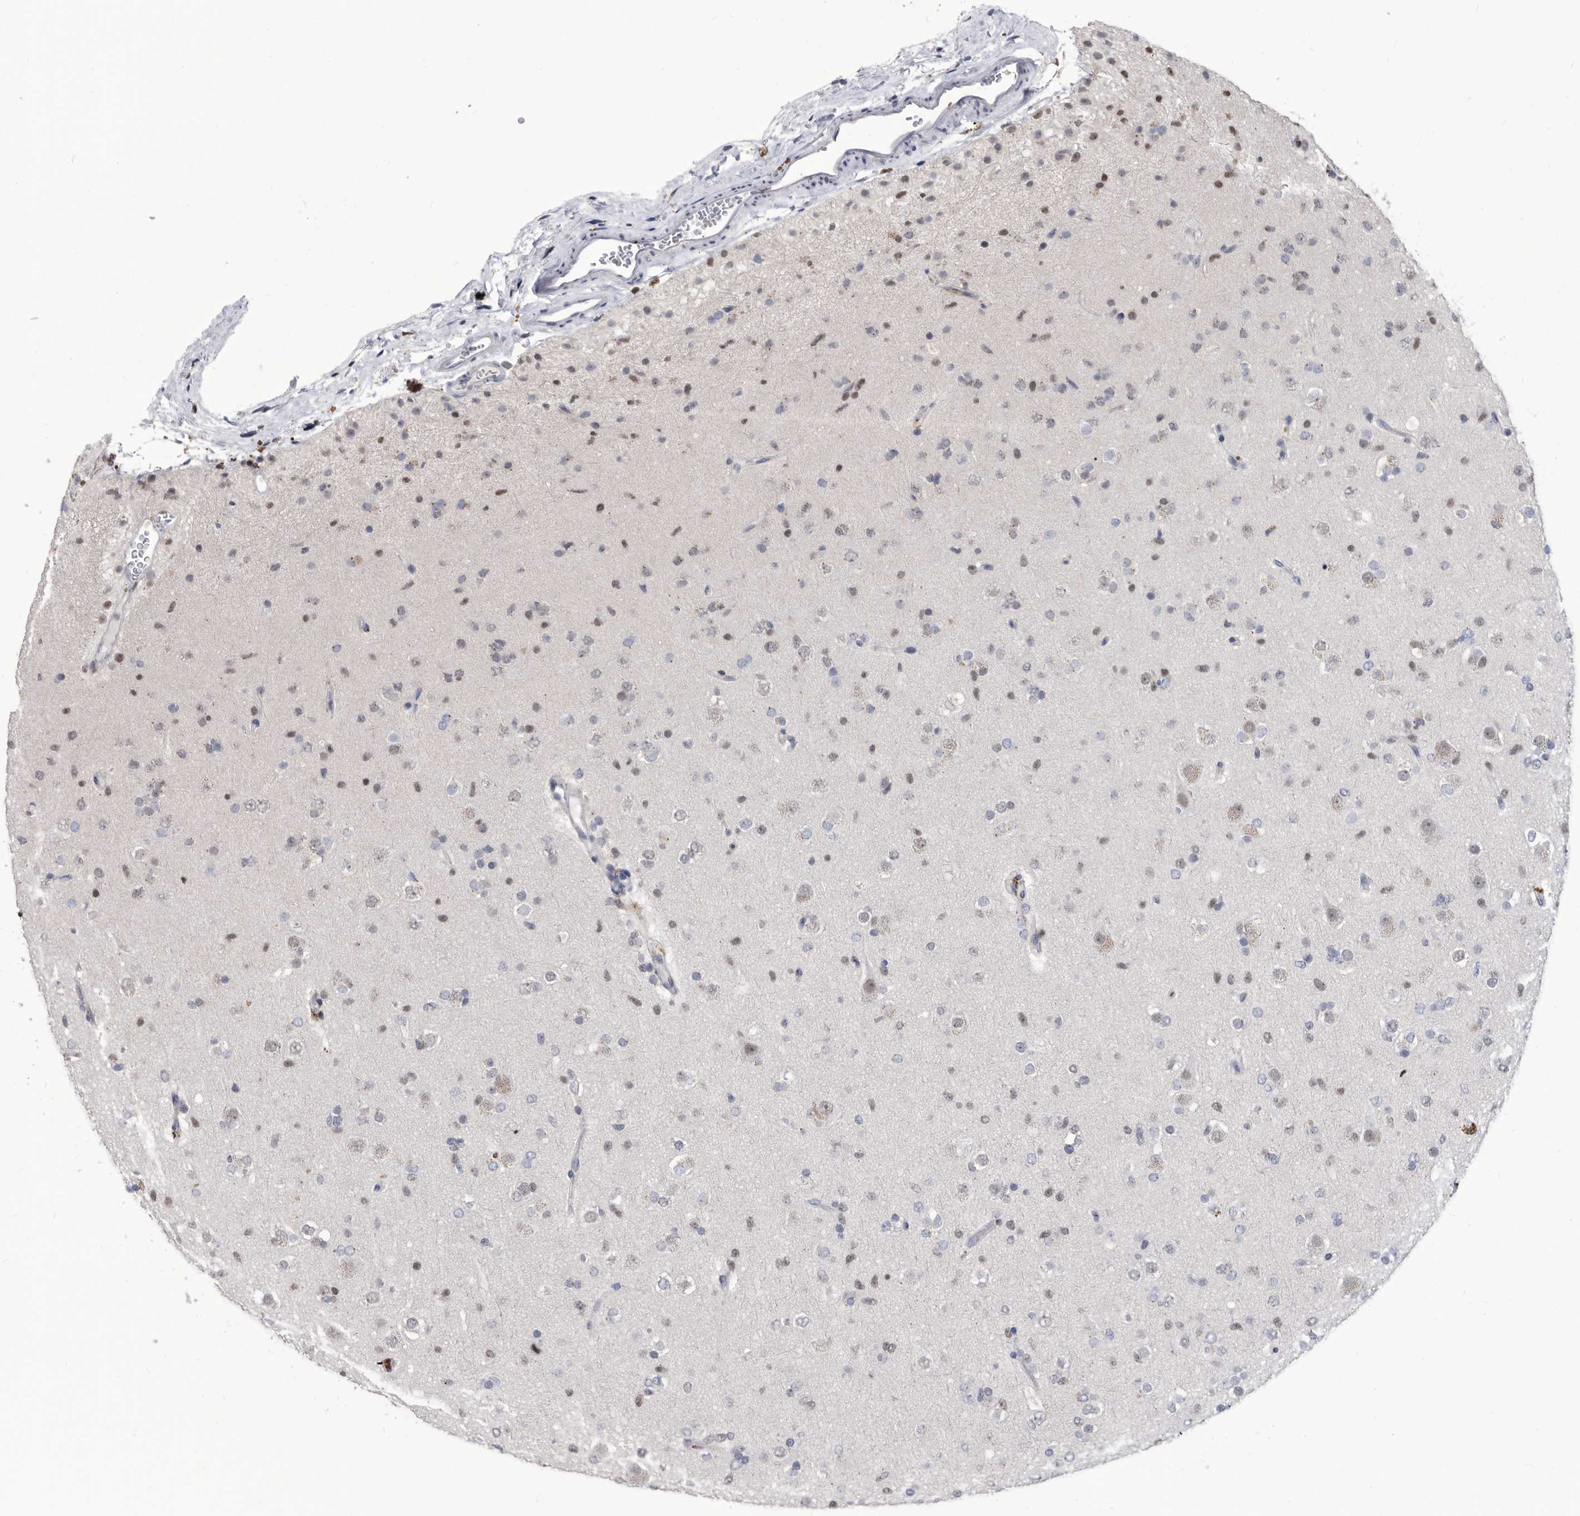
{"staining": {"intensity": "weak", "quantity": "25%-75%", "location": "nuclear"}, "tissue": "glioma", "cell_type": "Tumor cells", "image_type": "cancer", "snomed": [{"axis": "morphology", "description": "Glioma, malignant, Low grade"}, {"axis": "topography", "description": "Brain"}], "caption": "DAB immunohistochemical staining of glioma displays weak nuclear protein expression in approximately 25%-75% of tumor cells. (Stains: DAB (3,3'-diaminobenzidine) in brown, nuclei in blue, Microscopy: brightfield microscopy at high magnification).", "gene": "TSTD1", "patient": {"sex": "male", "age": 65}}